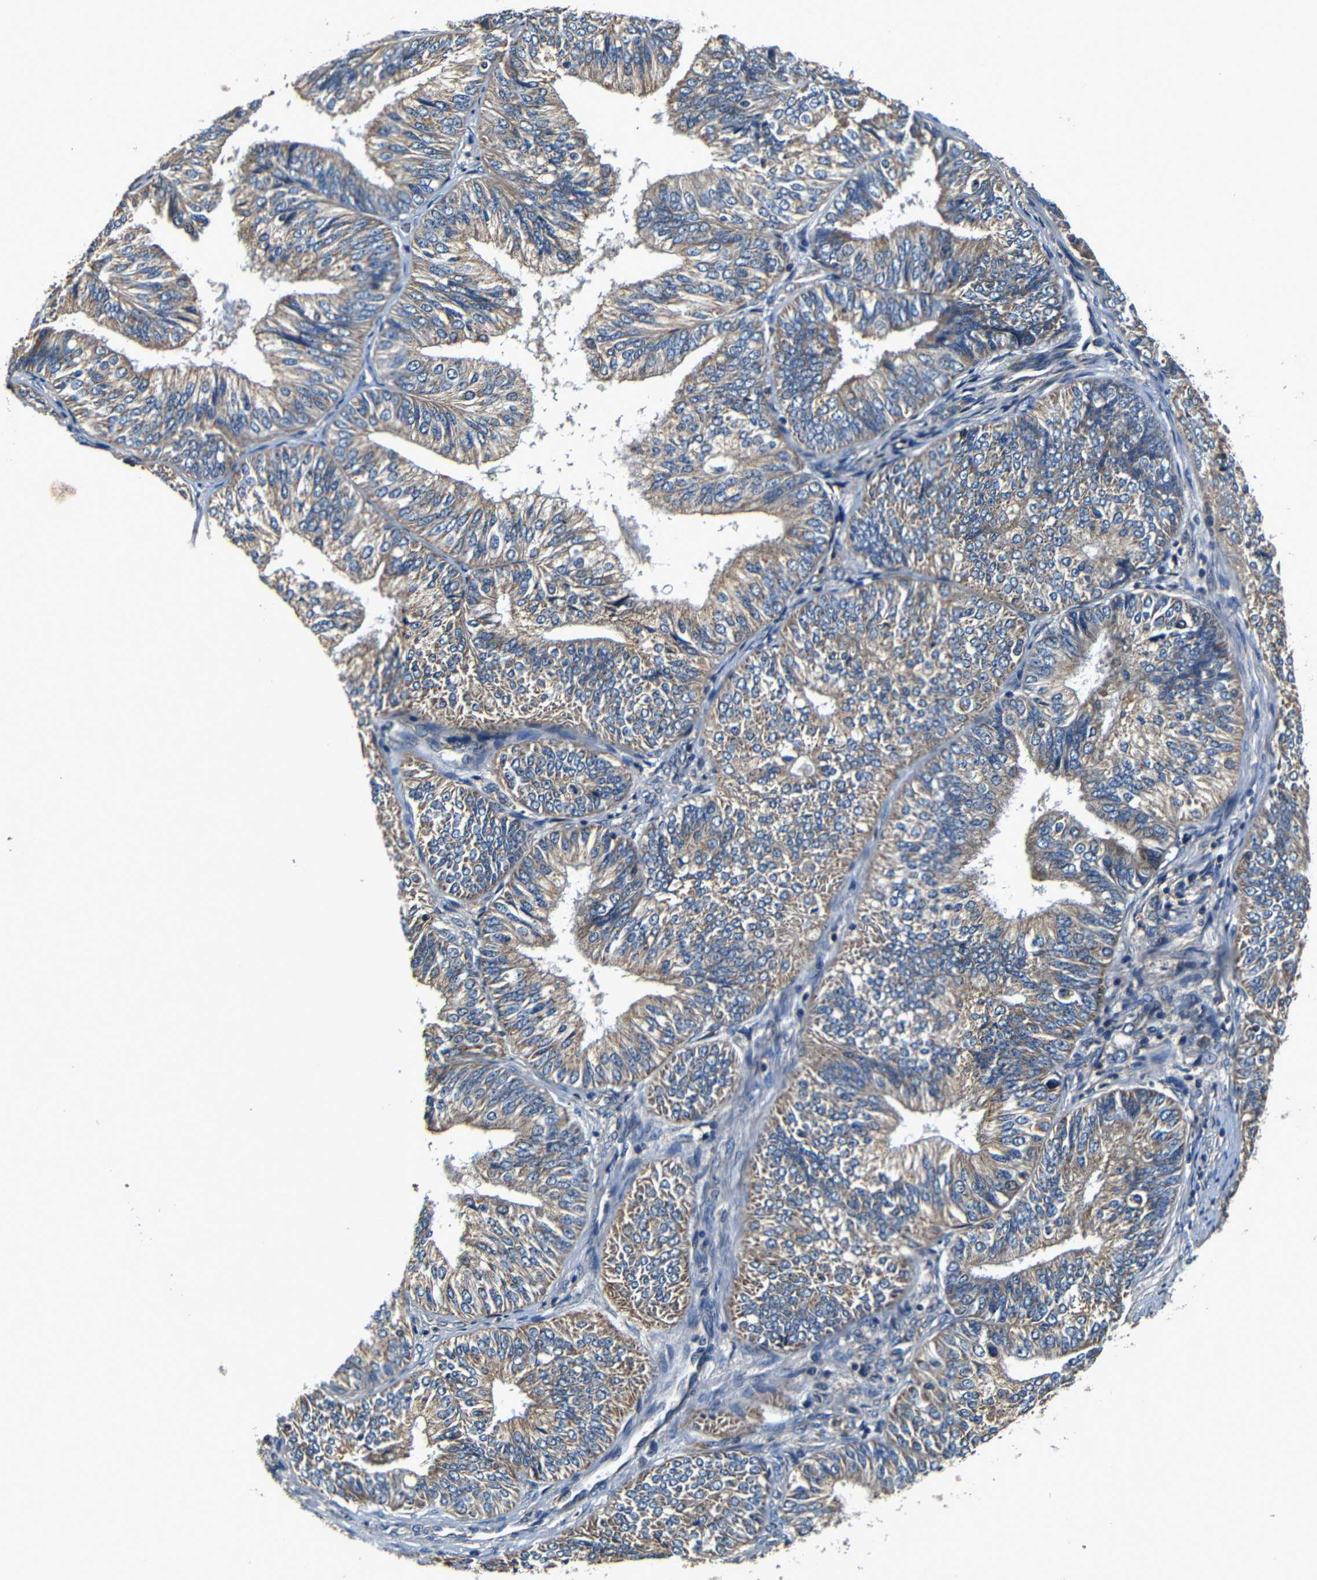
{"staining": {"intensity": "moderate", "quantity": ">75%", "location": "cytoplasmic/membranous"}, "tissue": "endometrial cancer", "cell_type": "Tumor cells", "image_type": "cancer", "snomed": [{"axis": "morphology", "description": "Adenocarcinoma, NOS"}, {"axis": "topography", "description": "Endometrium"}], "caption": "There is medium levels of moderate cytoplasmic/membranous staining in tumor cells of endometrial adenocarcinoma, as demonstrated by immunohistochemical staining (brown color).", "gene": "MTX1", "patient": {"sex": "female", "age": 58}}